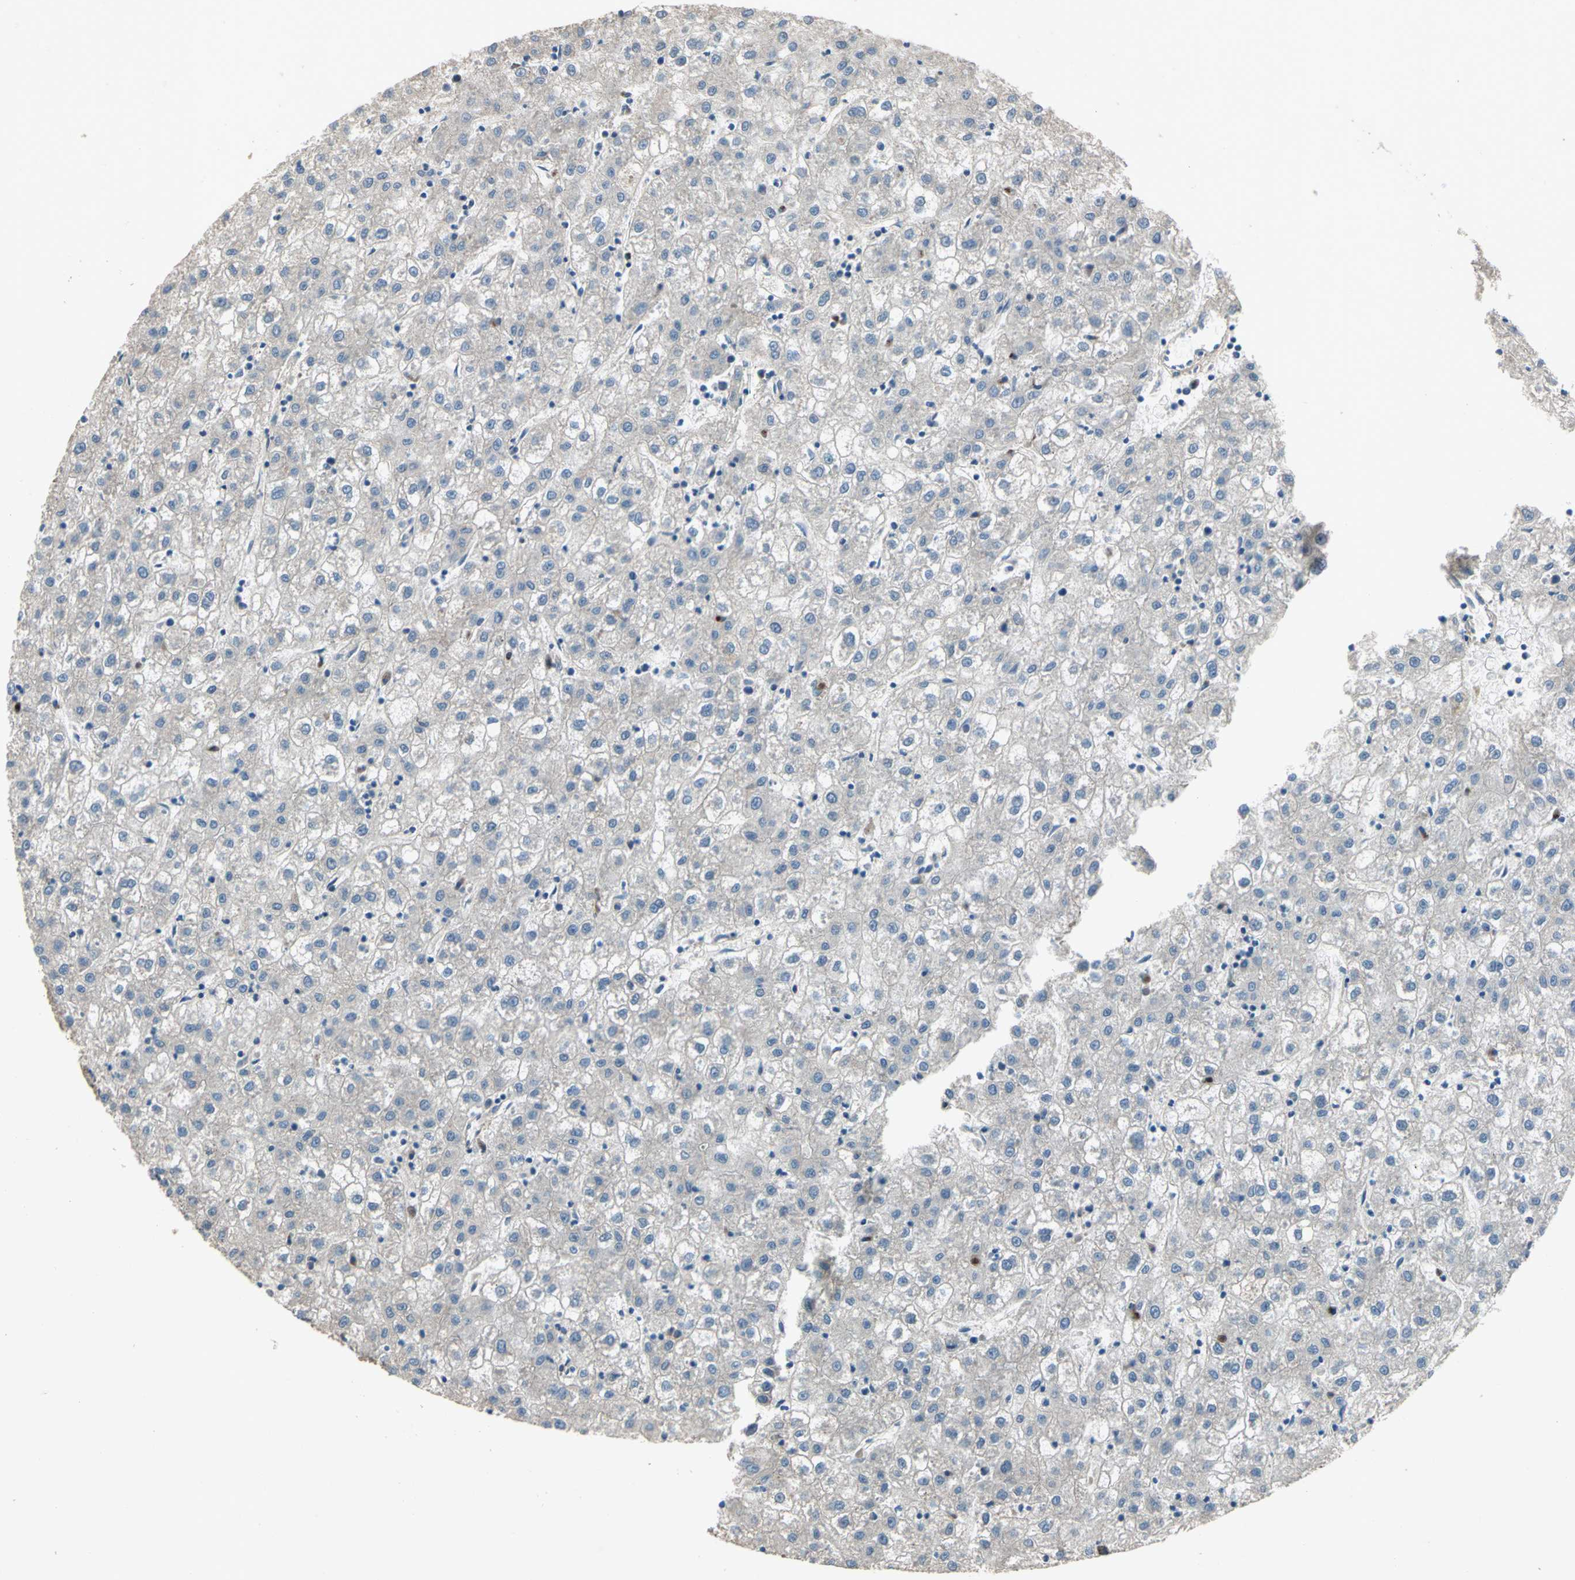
{"staining": {"intensity": "weak", "quantity": "25%-75%", "location": "cytoplasmic/membranous"}, "tissue": "liver cancer", "cell_type": "Tumor cells", "image_type": "cancer", "snomed": [{"axis": "morphology", "description": "Carcinoma, Hepatocellular, NOS"}, {"axis": "topography", "description": "Liver"}], "caption": "The micrograph reveals a brown stain indicating the presence of a protein in the cytoplasmic/membranous of tumor cells in liver hepatocellular carcinoma.", "gene": "NFKBIE", "patient": {"sex": "male", "age": 72}}